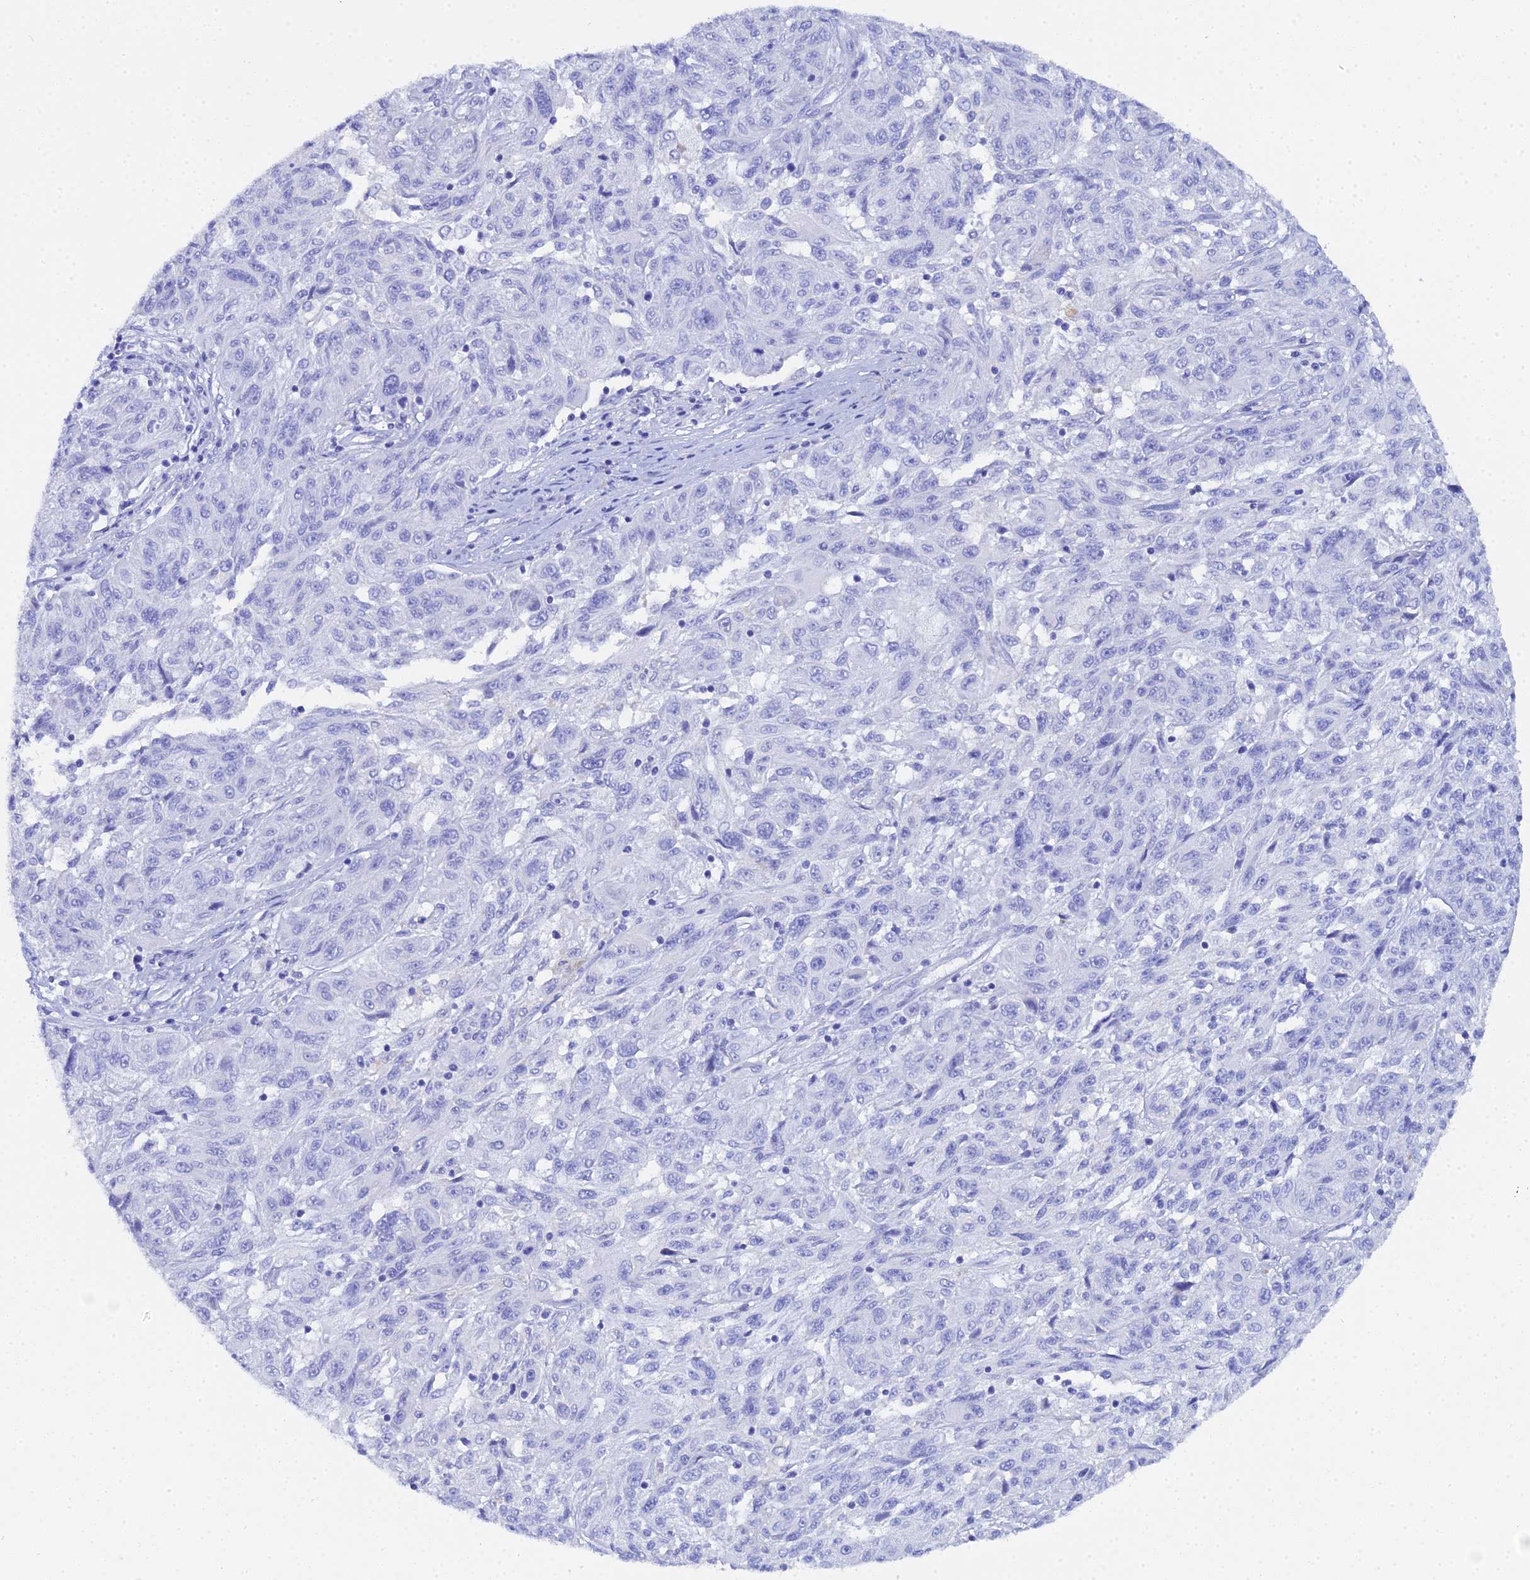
{"staining": {"intensity": "negative", "quantity": "none", "location": "none"}, "tissue": "melanoma", "cell_type": "Tumor cells", "image_type": "cancer", "snomed": [{"axis": "morphology", "description": "Malignant melanoma, NOS"}, {"axis": "topography", "description": "Skin"}], "caption": "Immunohistochemistry (IHC) of malignant melanoma shows no staining in tumor cells.", "gene": "CELA3A", "patient": {"sex": "male", "age": 53}}